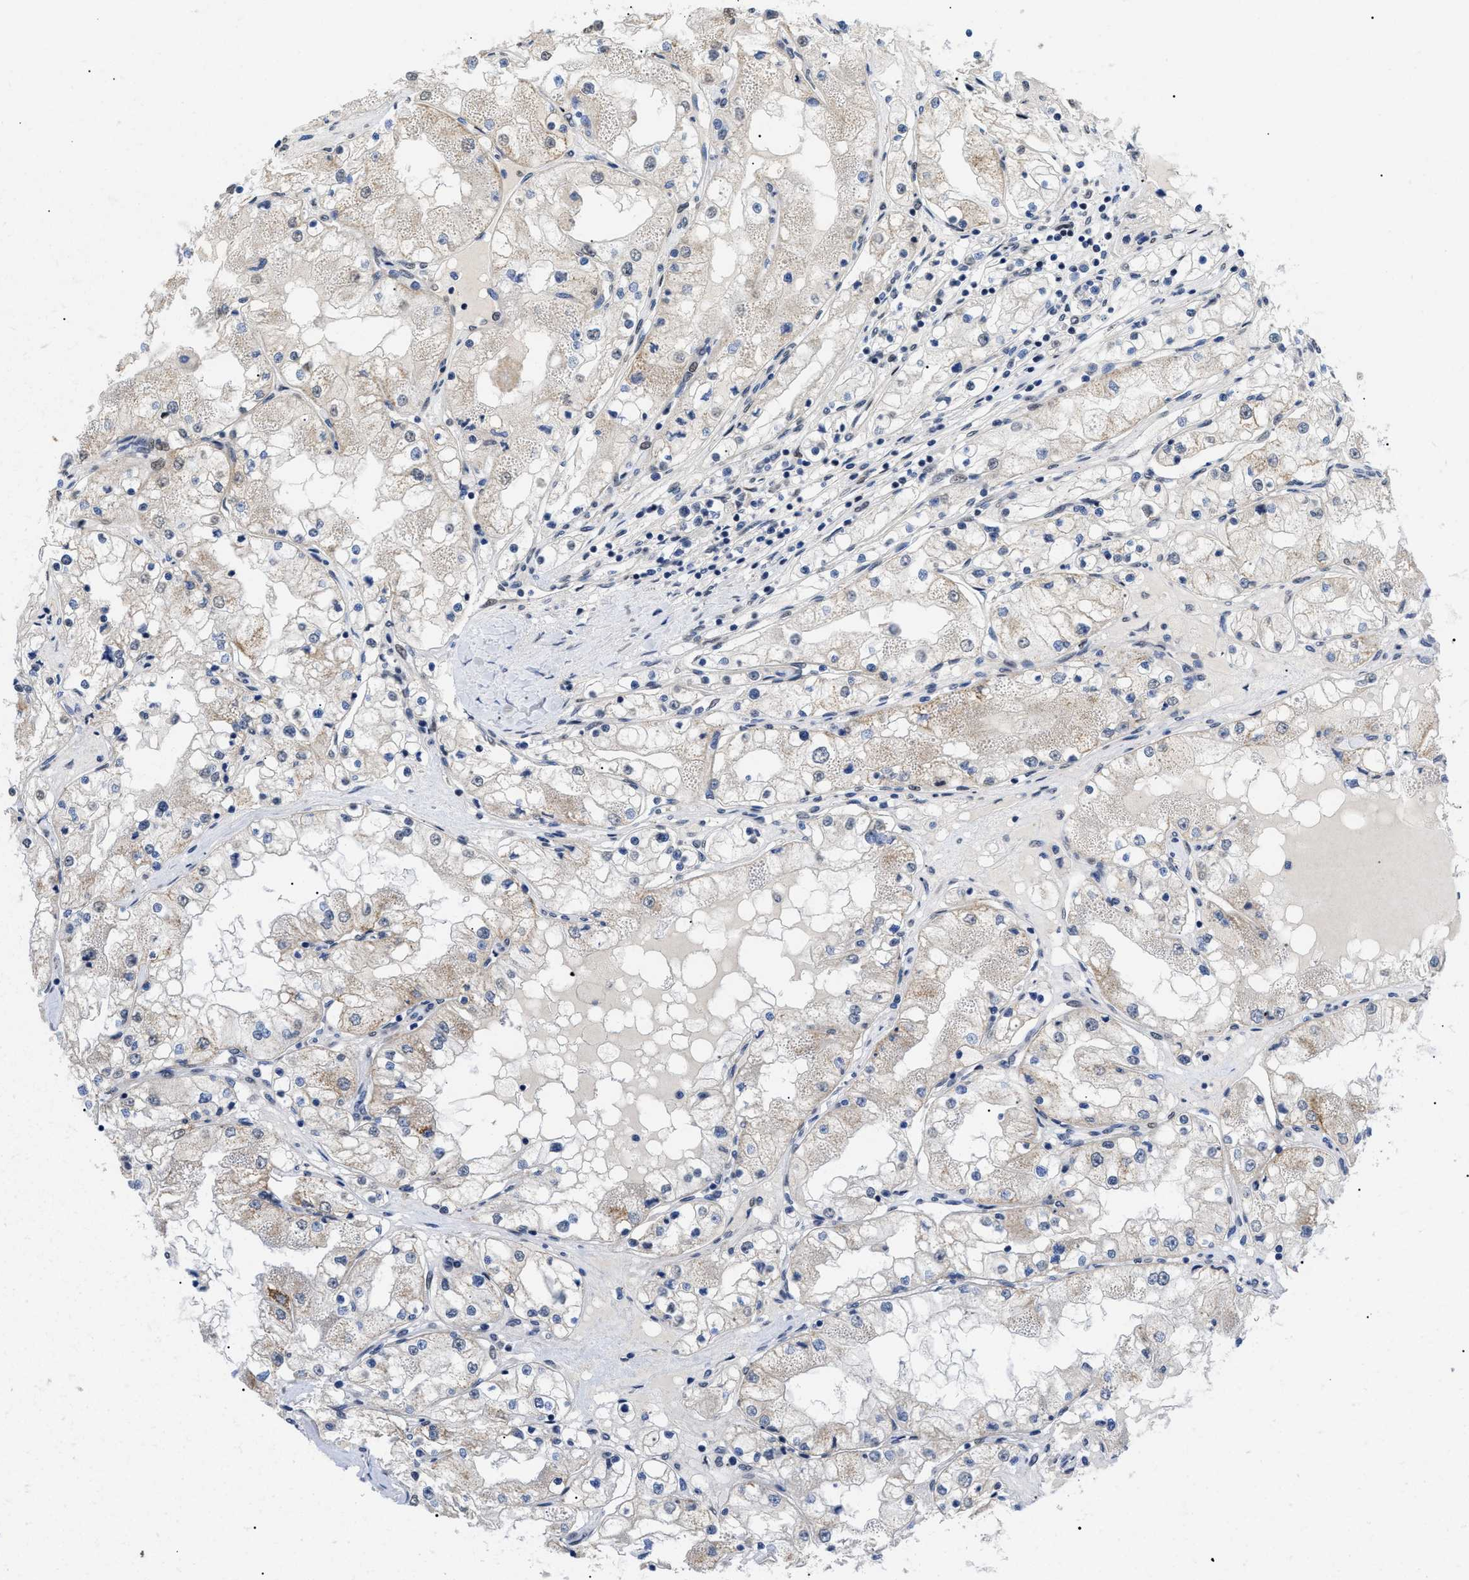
{"staining": {"intensity": "negative", "quantity": "none", "location": "none"}, "tissue": "renal cancer", "cell_type": "Tumor cells", "image_type": "cancer", "snomed": [{"axis": "morphology", "description": "Adenocarcinoma, NOS"}, {"axis": "topography", "description": "Kidney"}], "caption": "Tumor cells are negative for brown protein staining in adenocarcinoma (renal).", "gene": "SFXN5", "patient": {"sex": "male", "age": 68}}